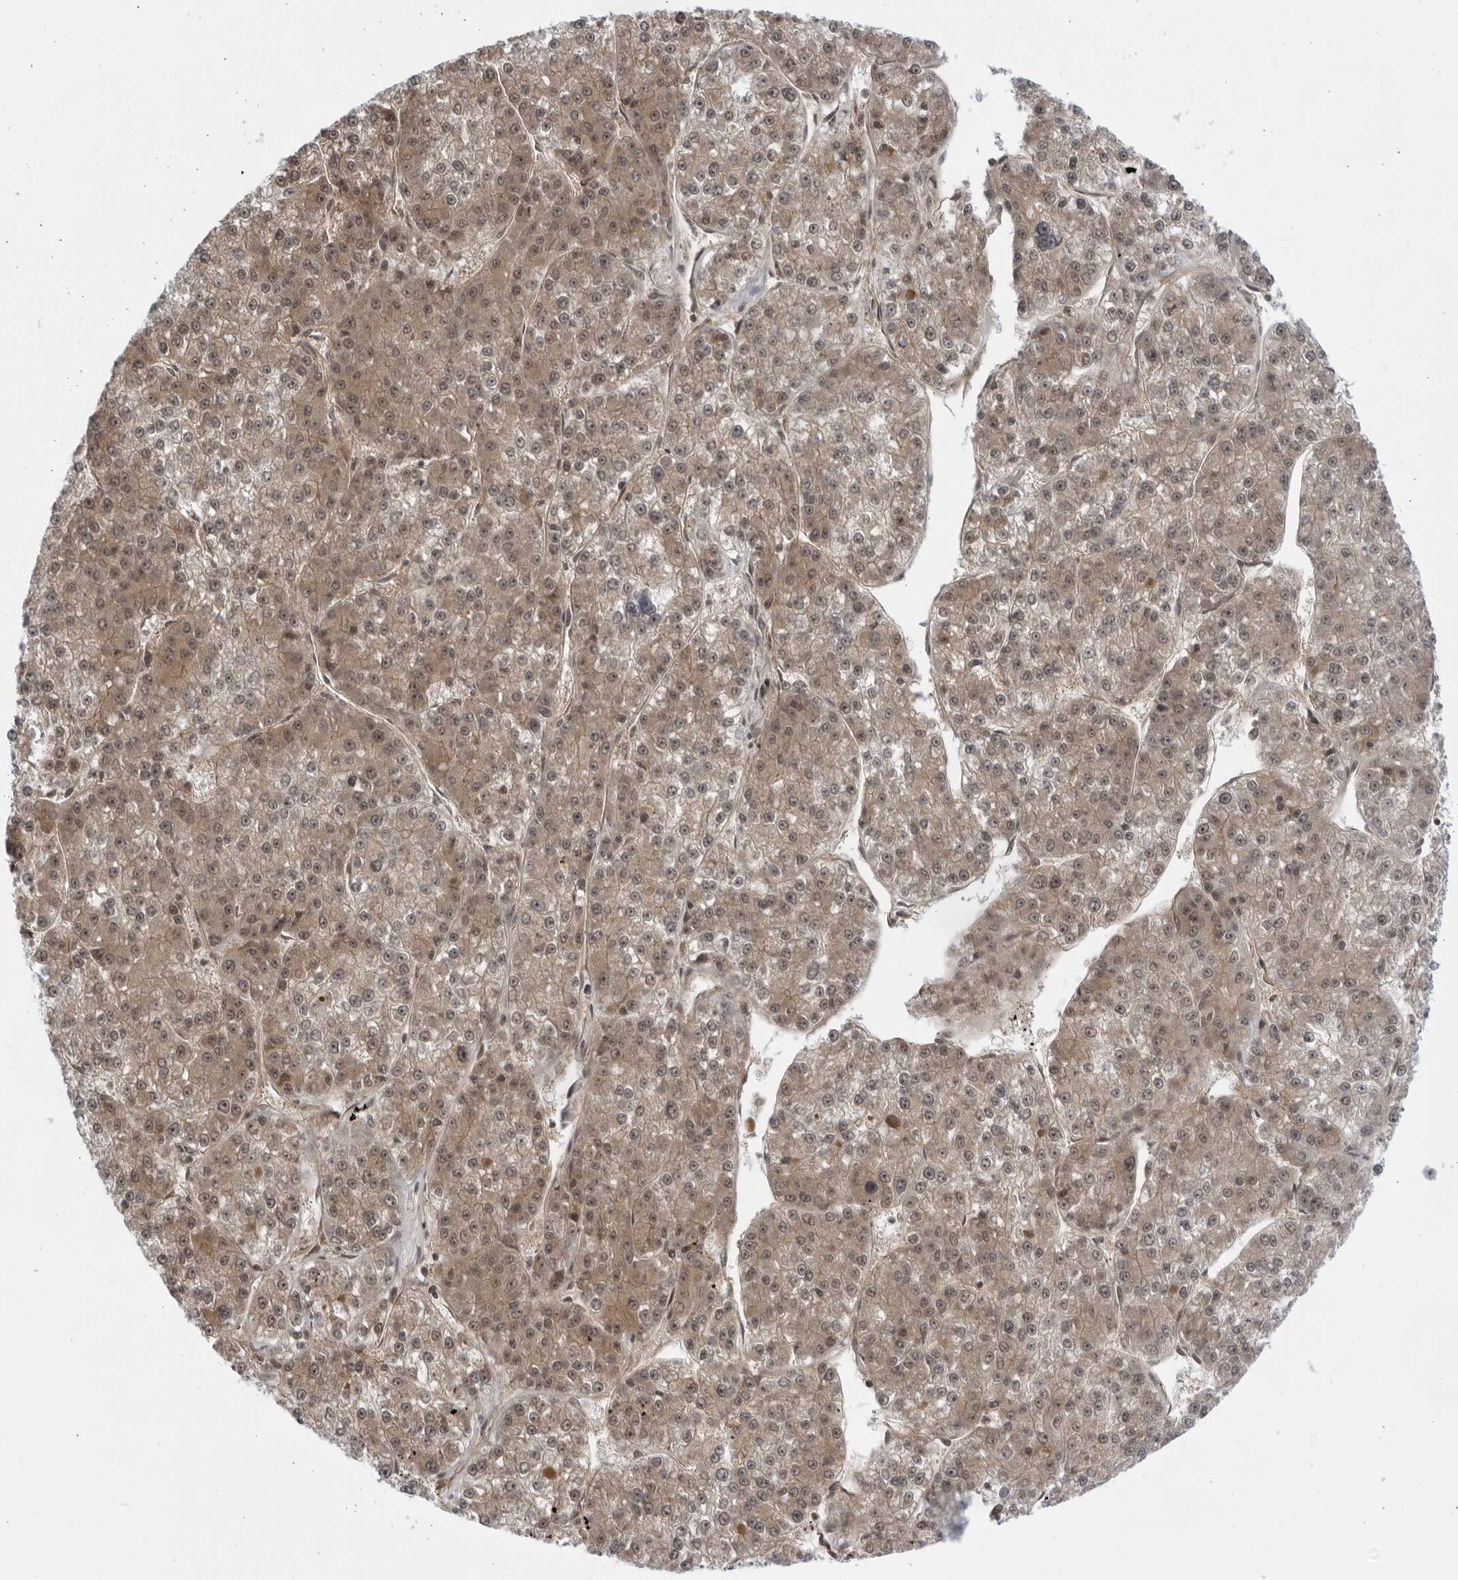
{"staining": {"intensity": "moderate", "quantity": ">75%", "location": "cytoplasmic/membranous,nuclear"}, "tissue": "liver cancer", "cell_type": "Tumor cells", "image_type": "cancer", "snomed": [{"axis": "morphology", "description": "Carcinoma, Hepatocellular, NOS"}, {"axis": "topography", "description": "Liver"}], "caption": "This is a photomicrograph of immunohistochemistry staining of liver cancer (hepatocellular carcinoma), which shows moderate staining in the cytoplasmic/membranous and nuclear of tumor cells.", "gene": "ITGB3BP", "patient": {"sex": "female", "age": 73}}